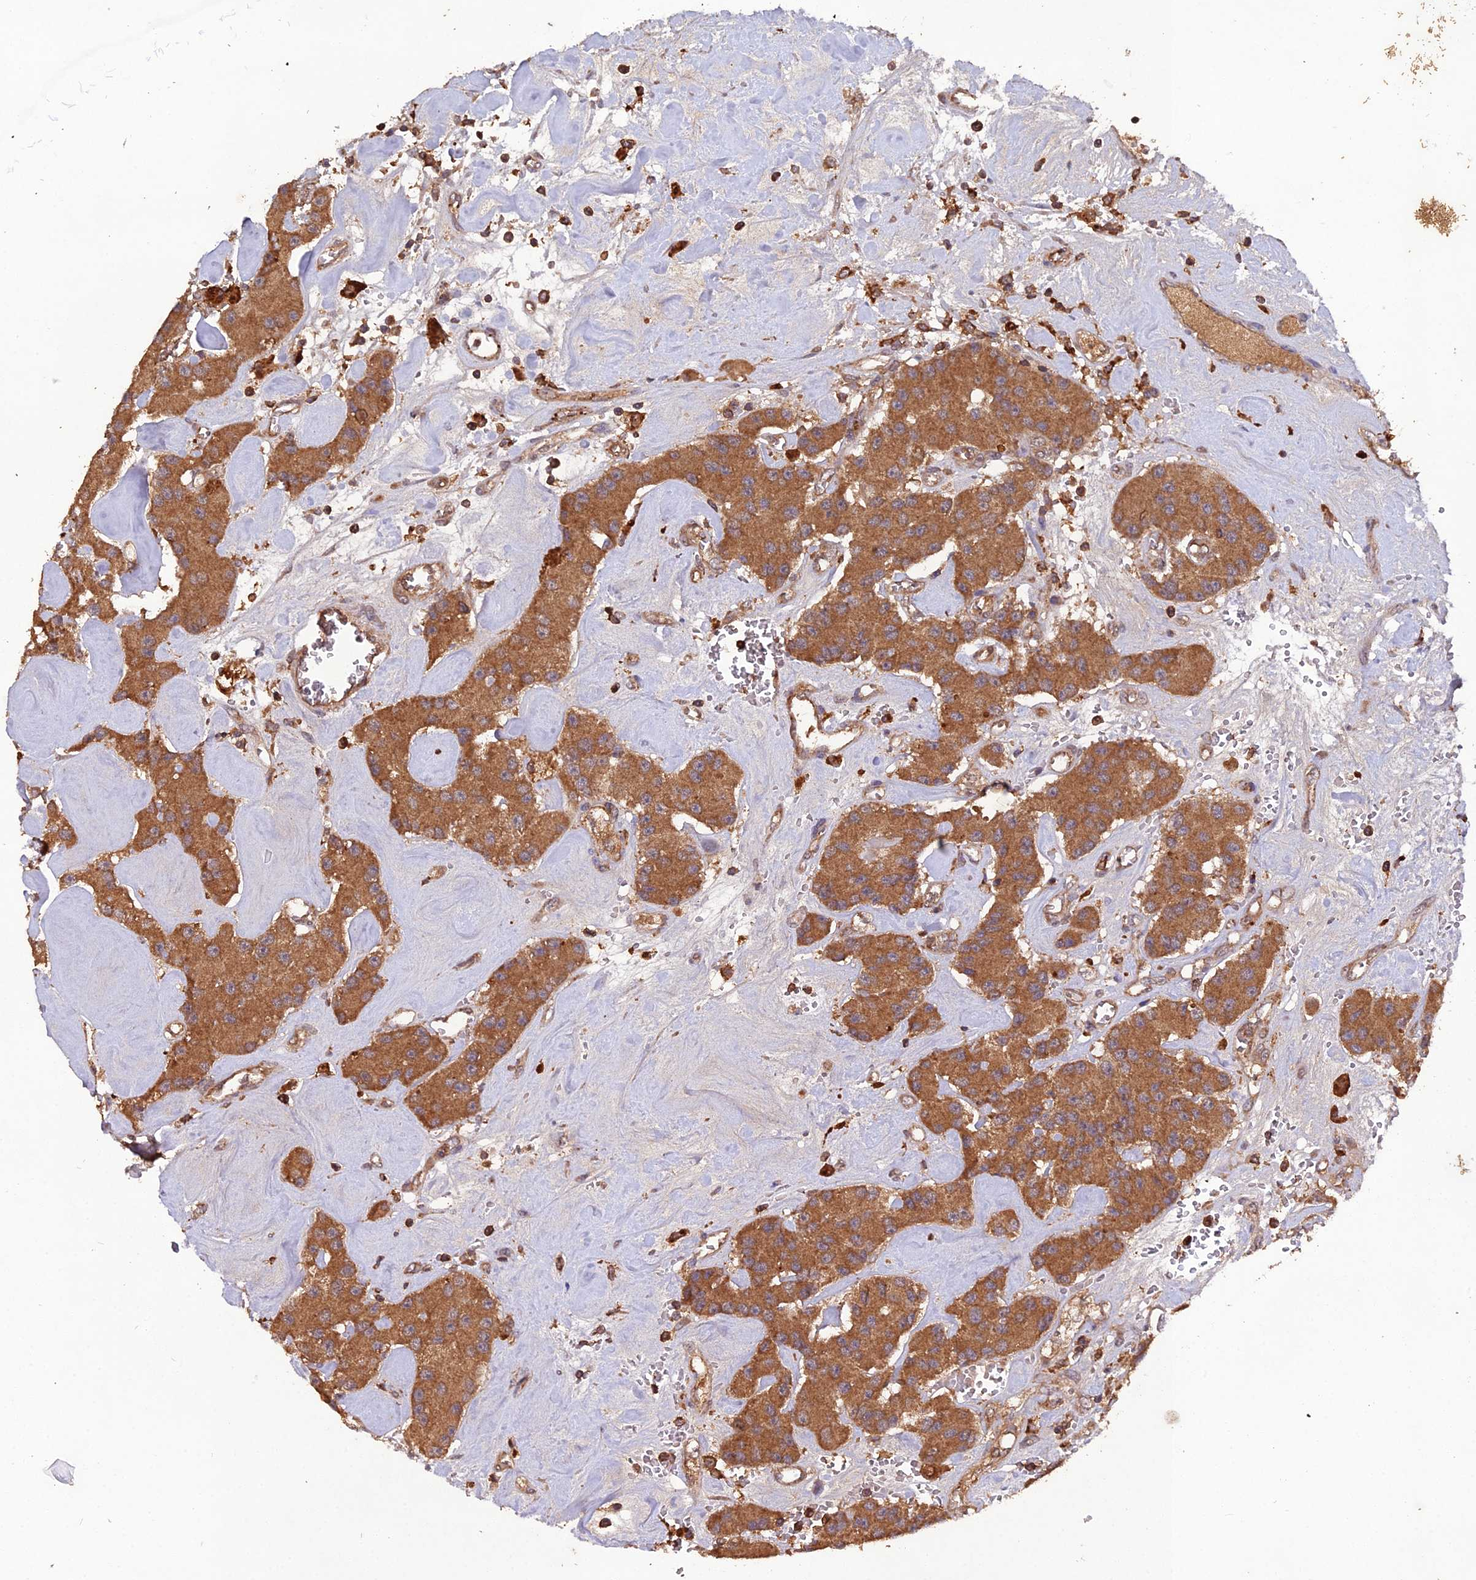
{"staining": {"intensity": "moderate", "quantity": ">75%", "location": "cytoplasmic/membranous"}, "tissue": "carcinoid", "cell_type": "Tumor cells", "image_type": "cancer", "snomed": [{"axis": "morphology", "description": "Carcinoid, malignant, NOS"}, {"axis": "topography", "description": "Pancreas"}], "caption": "The immunohistochemical stain shows moderate cytoplasmic/membranous staining in tumor cells of carcinoid tissue. Using DAB (3,3'-diaminobenzidine) (brown) and hematoxylin (blue) stains, captured at high magnification using brightfield microscopy.", "gene": "TMEM258", "patient": {"sex": "male", "age": 41}}